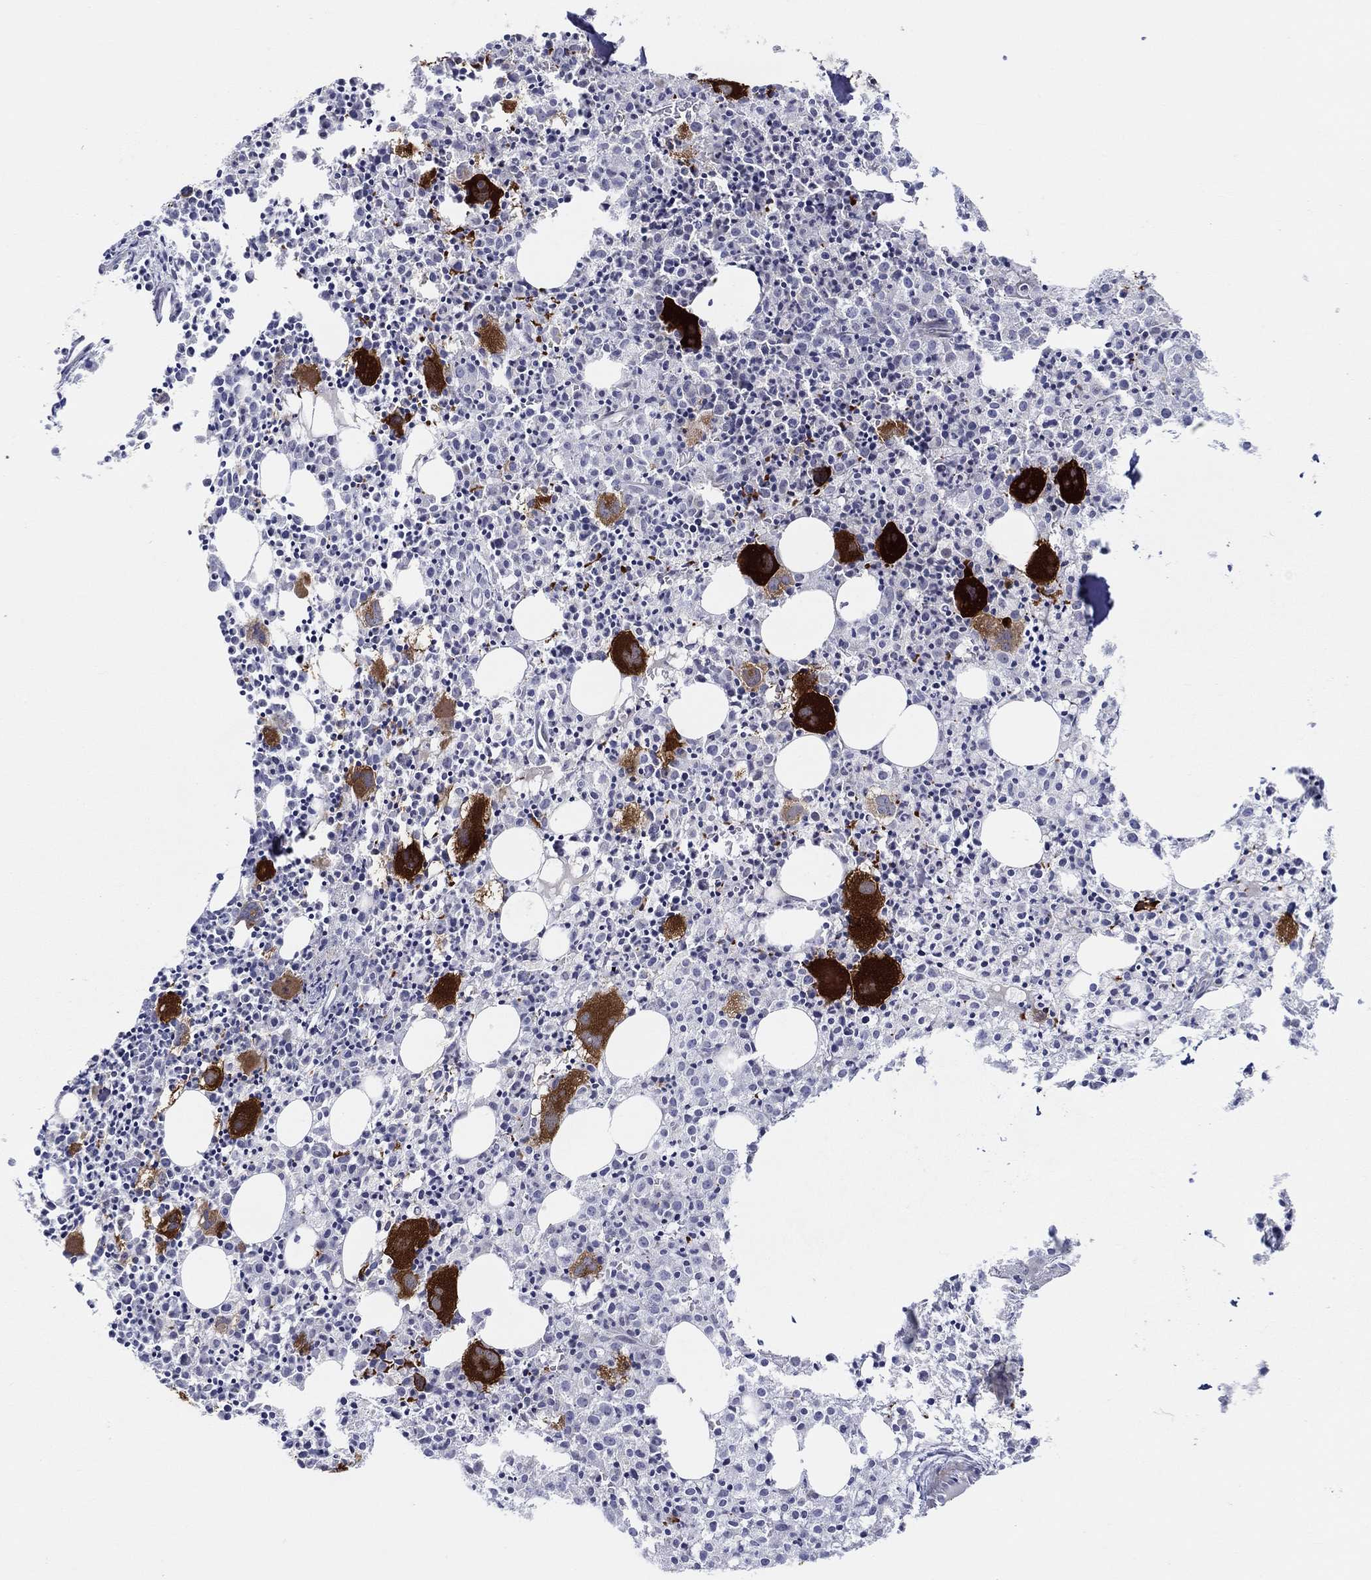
{"staining": {"intensity": "strong", "quantity": "<25%", "location": "cytoplasmic/membranous"}, "tissue": "bone marrow", "cell_type": "Hematopoietic cells", "image_type": "normal", "snomed": [{"axis": "morphology", "description": "Normal tissue, NOS"}, {"axis": "morphology", "description": "Inflammation, NOS"}, {"axis": "topography", "description": "Bone marrow"}], "caption": "Immunohistochemical staining of normal bone marrow demonstrates strong cytoplasmic/membranous protein staining in approximately <25% of hematopoietic cells. (IHC, brightfield microscopy, high magnification).", "gene": "ALOX12", "patient": {"sex": "male", "age": 3}}